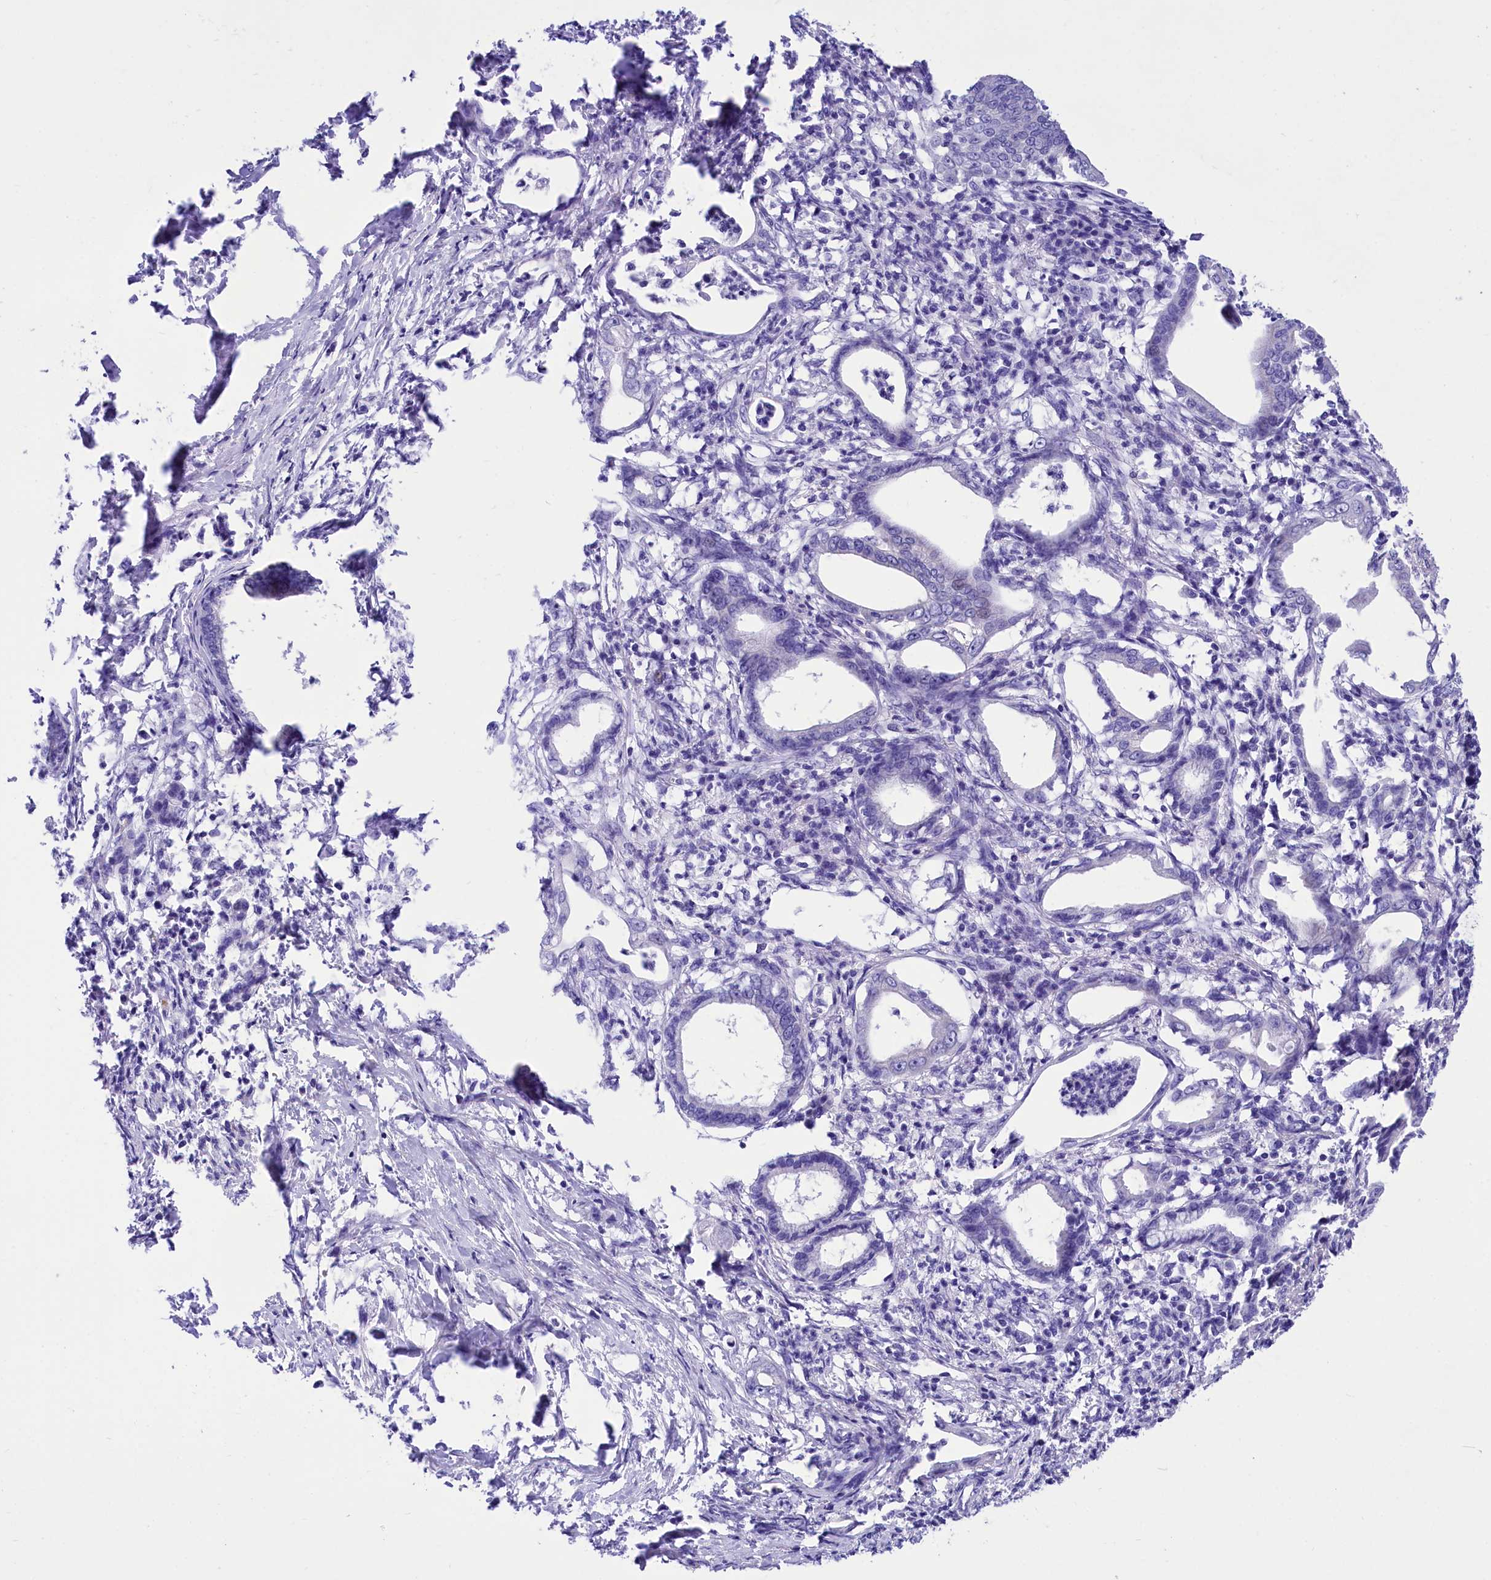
{"staining": {"intensity": "negative", "quantity": "none", "location": "none"}, "tissue": "pancreatic cancer", "cell_type": "Tumor cells", "image_type": "cancer", "snomed": [{"axis": "morphology", "description": "Adenocarcinoma, NOS"}, {"axis": "topography", "description": "Pancreas"}], "caption": "Immunohistochemistry of human adenocarcinoma (pancreatic) reveals no positivity in tumor cells. (DAB IHC, high magnification).", "gene": "TTC36", "patient": {"sex": "female", "age": 55}}